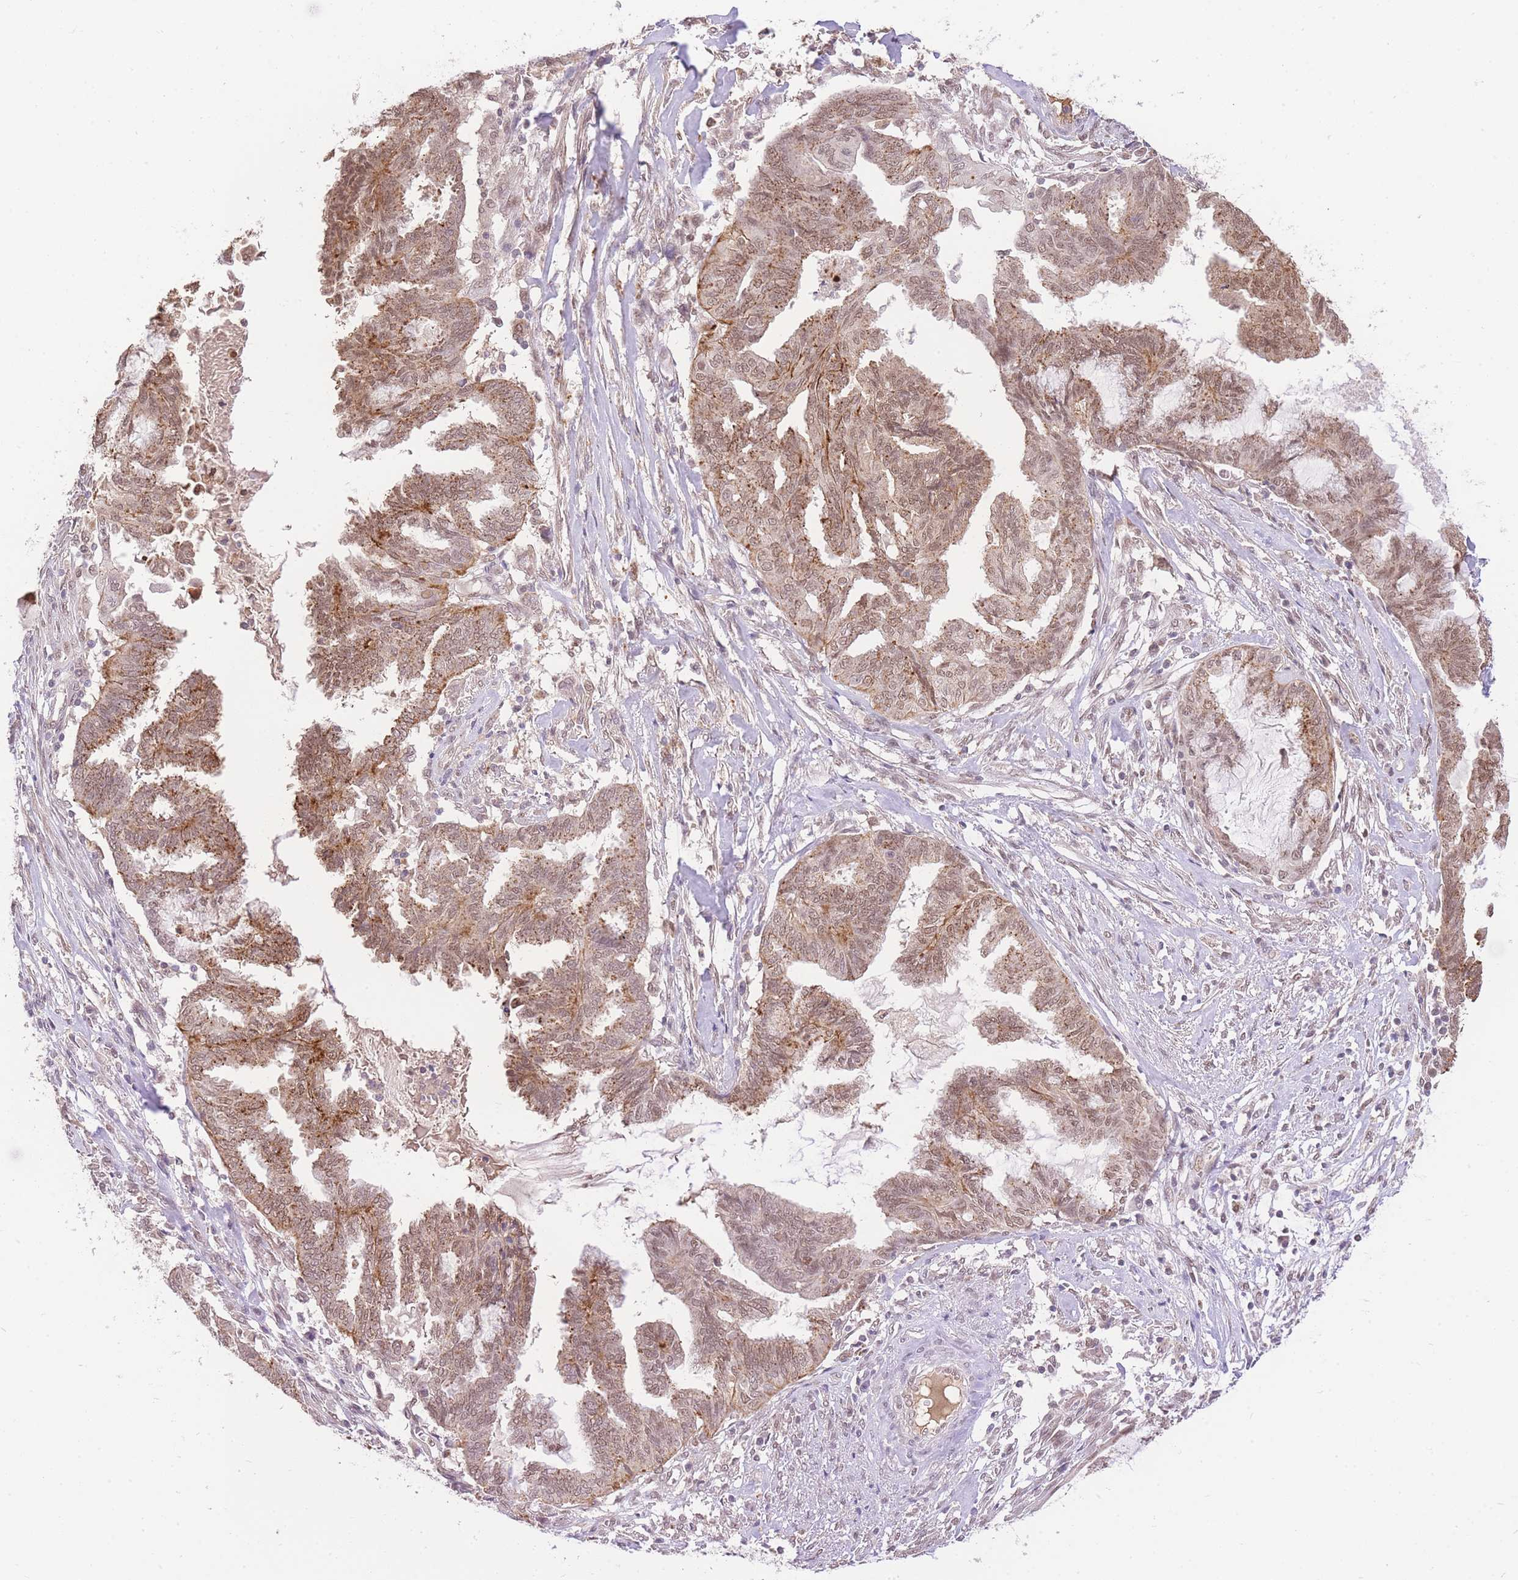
{"staining": {"intensity": "moderate", "quantity": ">75%", "location": "cytoplasmic/membranous,nuclear"}, "tissue": "endometrial cancer", "cell_type": "Tumor cells", "image_type": "cancer", "snomed": [{"axis": "morphology", "description": "Adenocarcinoma, NOS"}, {"axis": "topography", "description": "Endometrium"}], "caption": "Immunohistochemistry (IHC) of adenocarcinoma (endometrial) displays medium levels of moderate cytoplasmic/membranous and nuclear staining in about >75% of tumor cells.", "gene": "UBXN7", "patient": {"sex": "female", "age": 86}}